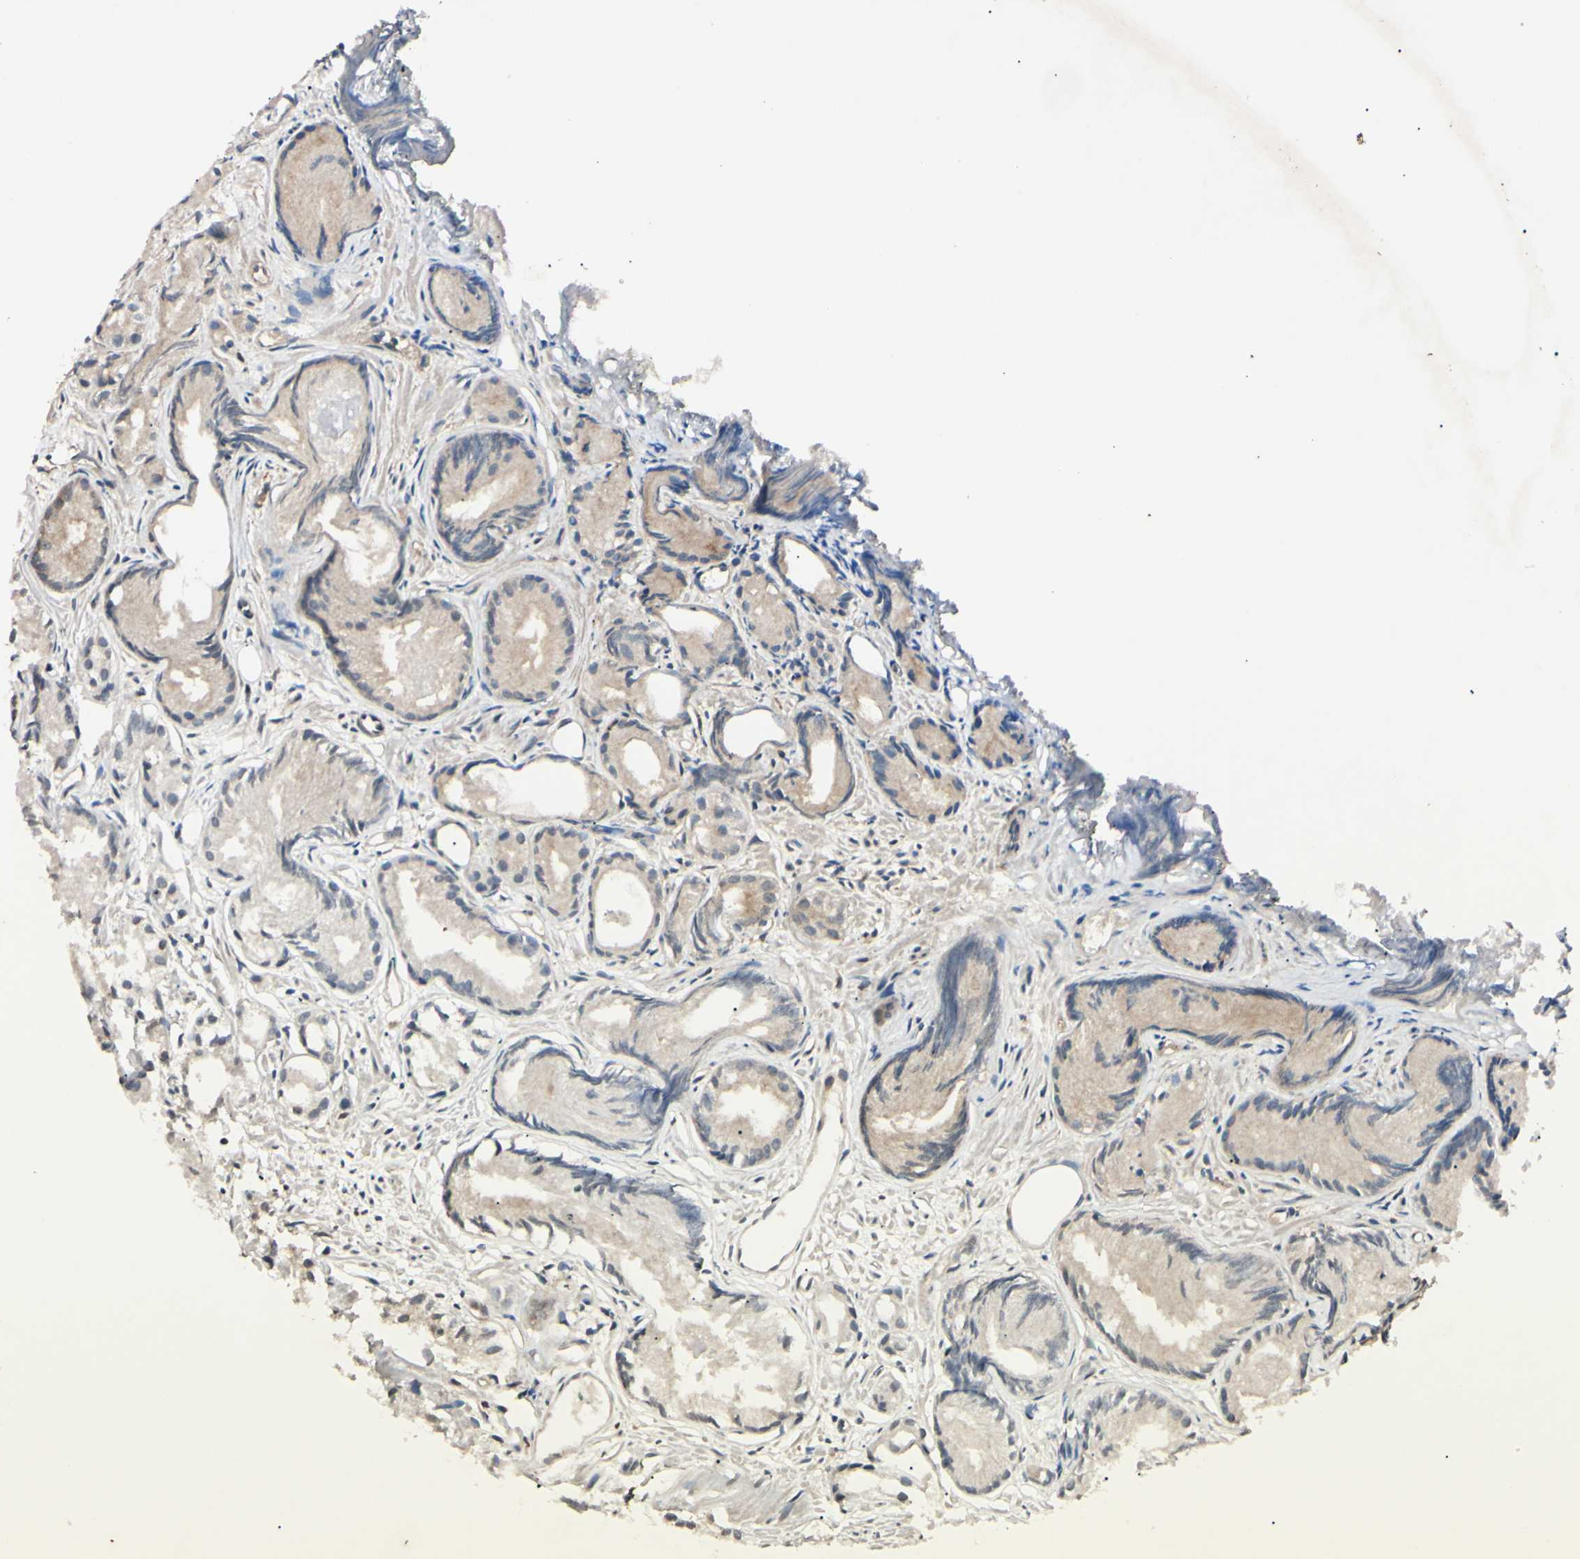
{"staining": {"intensity": "weak", "quantity": "25%-75%", "location": "cytoplasmic/membranous"}, "tissue": "prostate cancer", "cell_type": "Tumor cells", "image_type": "cancer", "snomed": [{"axis": "morphology", "description": "Adenocarcinoma, Low grade"}, {"axis": "topography", "description": "Prostate"}], "caption": "This is a photomicrograph of immunohistochemistry (IHC) staining of prostate adenocarcinoma (low-grade), which shows weak positivity in the cytoplasmic/membranous of tumor cells.", "gene": "EPN1", "patient": {"sex": "male", "age": 72}}